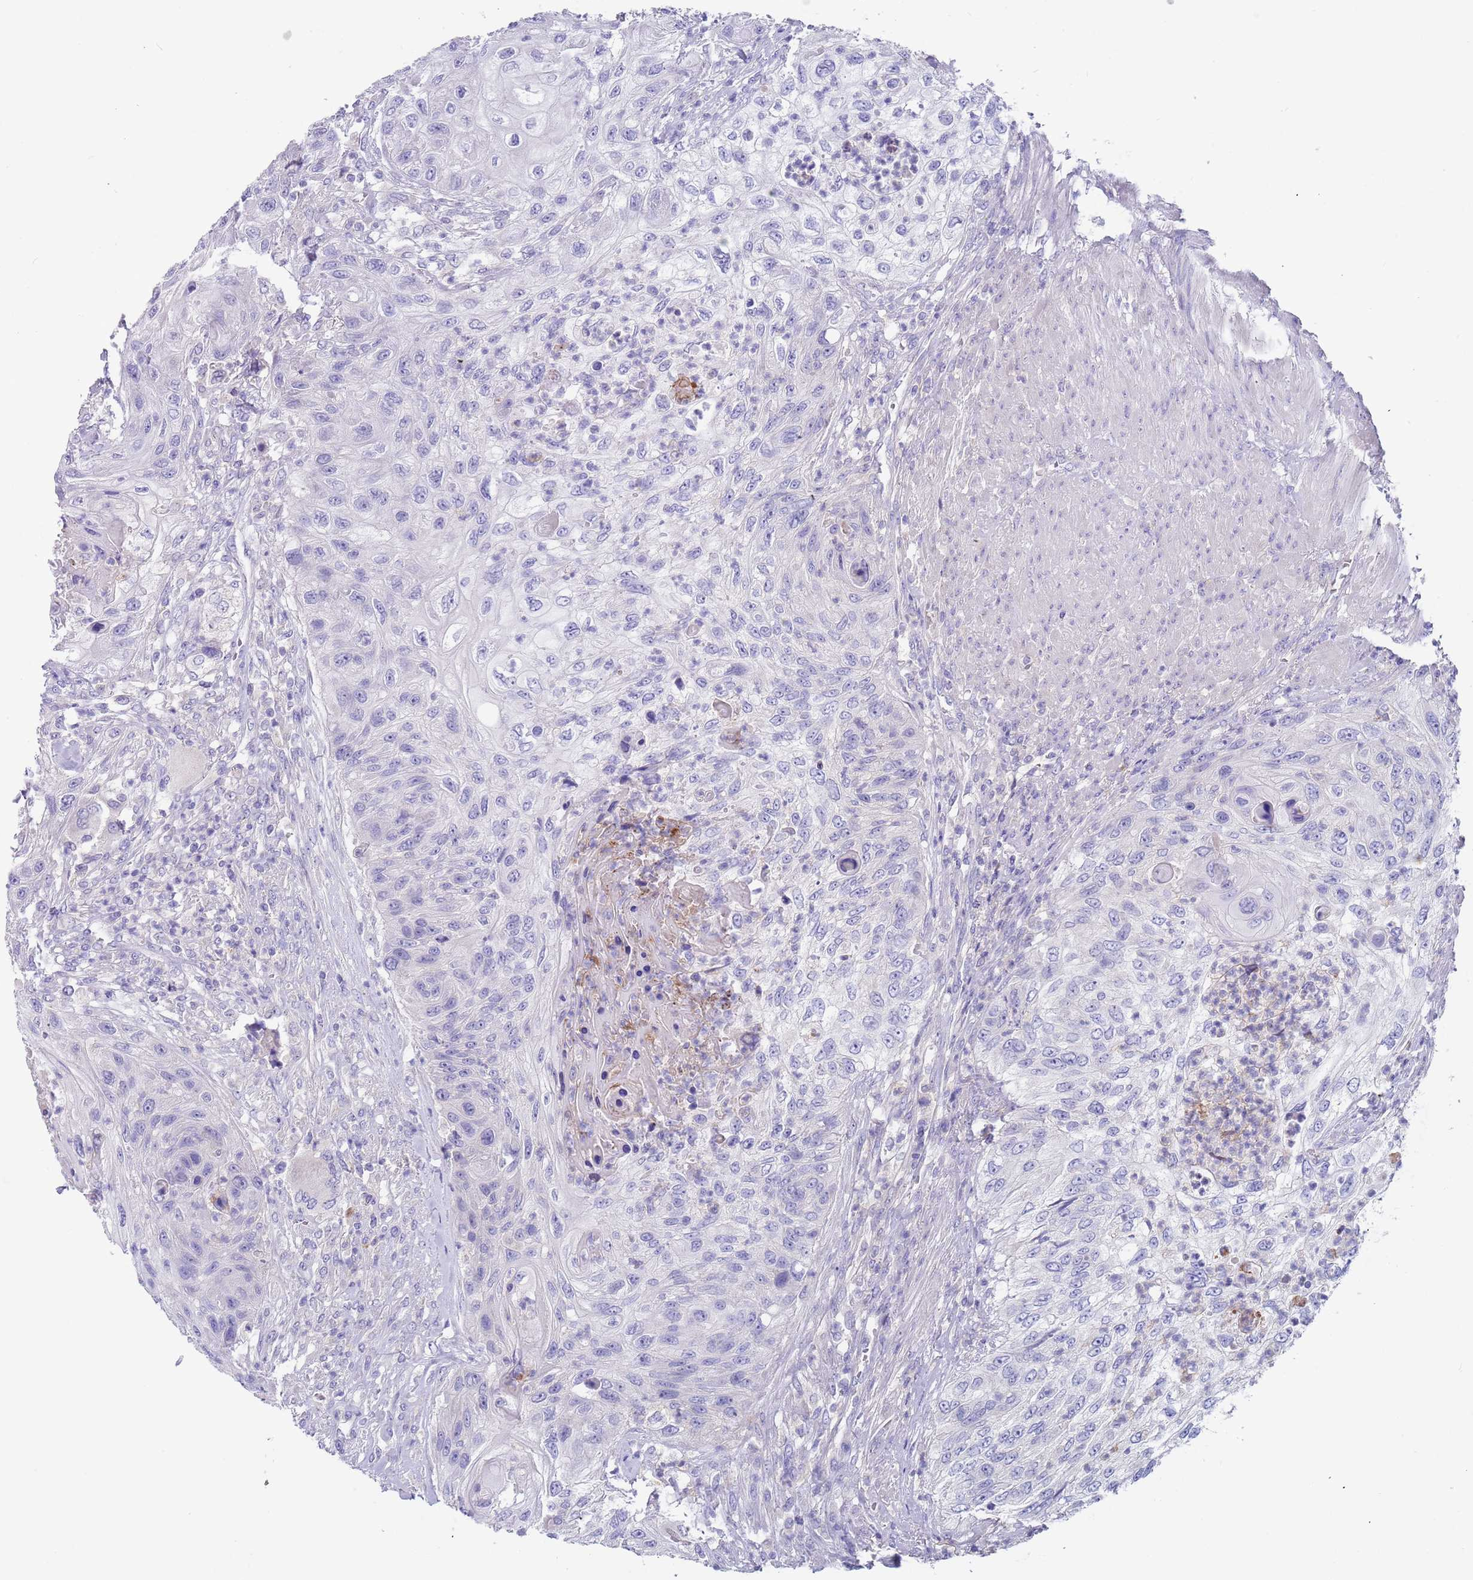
{"staining": {"intensity": "negative", "quantity": "none", "location": "none"}, "tissue": "urothelial cancer", "cell_type": "Tumor cells", "image_type": "cancer", "snomed": [{"axis": "morphology", "description": "Urothelial carcinoma, High grade"}, {"axis": "topography", "description": "Urinary bladder"}], "caption": "Human urothelial carcinoma (high-grade) stained for a protein using immunohistochemistry exhibits no staining in tumor cells.", "gene": "TYW1", "patient": {"sex": "female", "age": 60}}